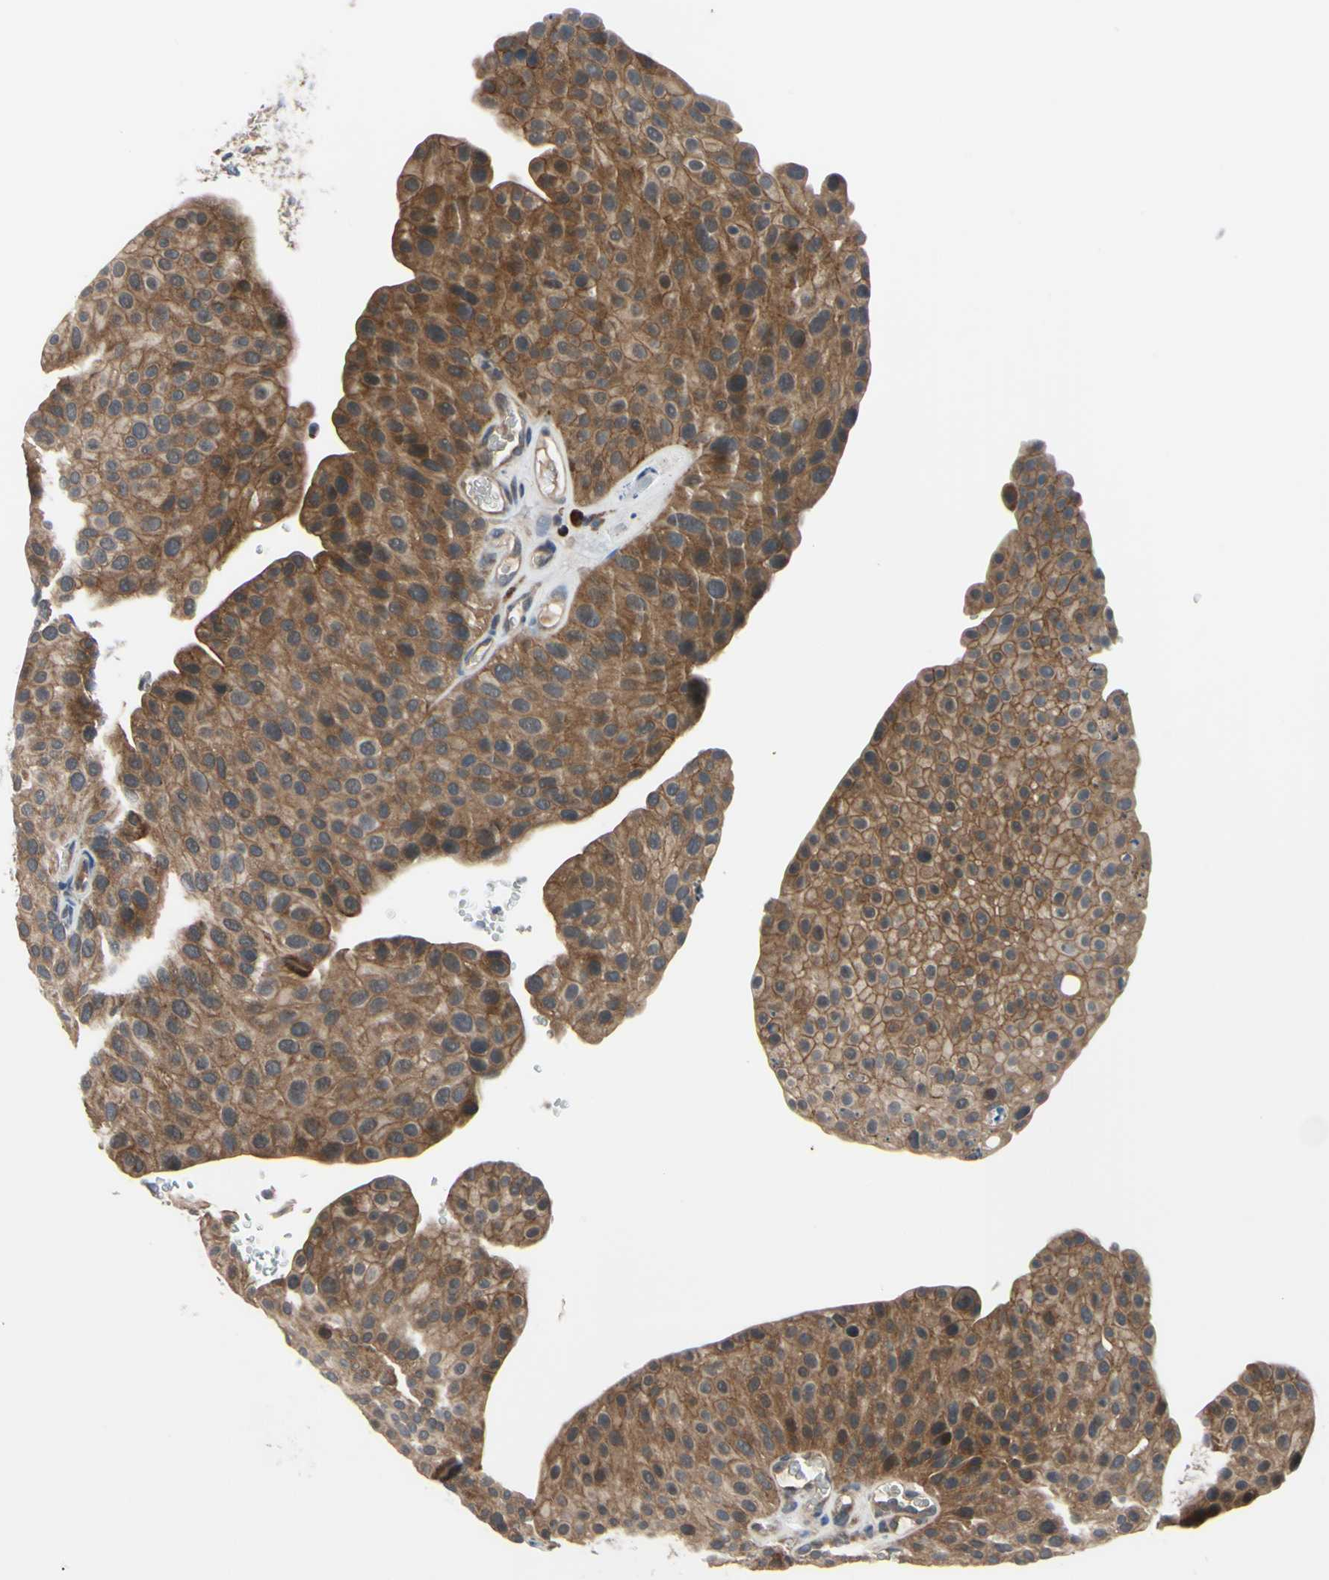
{"staining": {"intensity": "moderate", "quantity": ">75%", "location": "cytoplasmic/membranous"}, "tissue": "urothelial cancer", "cell_type": "Tumor cells", "image_type": "cancer", "snomed": [{"axis": "morphology", "description": "Urothelial carcinoma, Low grade"}, {"axis": "topography", "description": "Smooth muscle"}, {"axis": "topography", "description": "Urinary bladder"}], "caption": "IHC photomicrograph of urothelial carcinoma (low-grade) stained for a protein (brown), which demonstrates medium levels of moderate cytoplasmic/membranous positivity in about >75% of tumor cells.", "gene": "XIAP", "patient": {"sex": "male", "age": 60}}